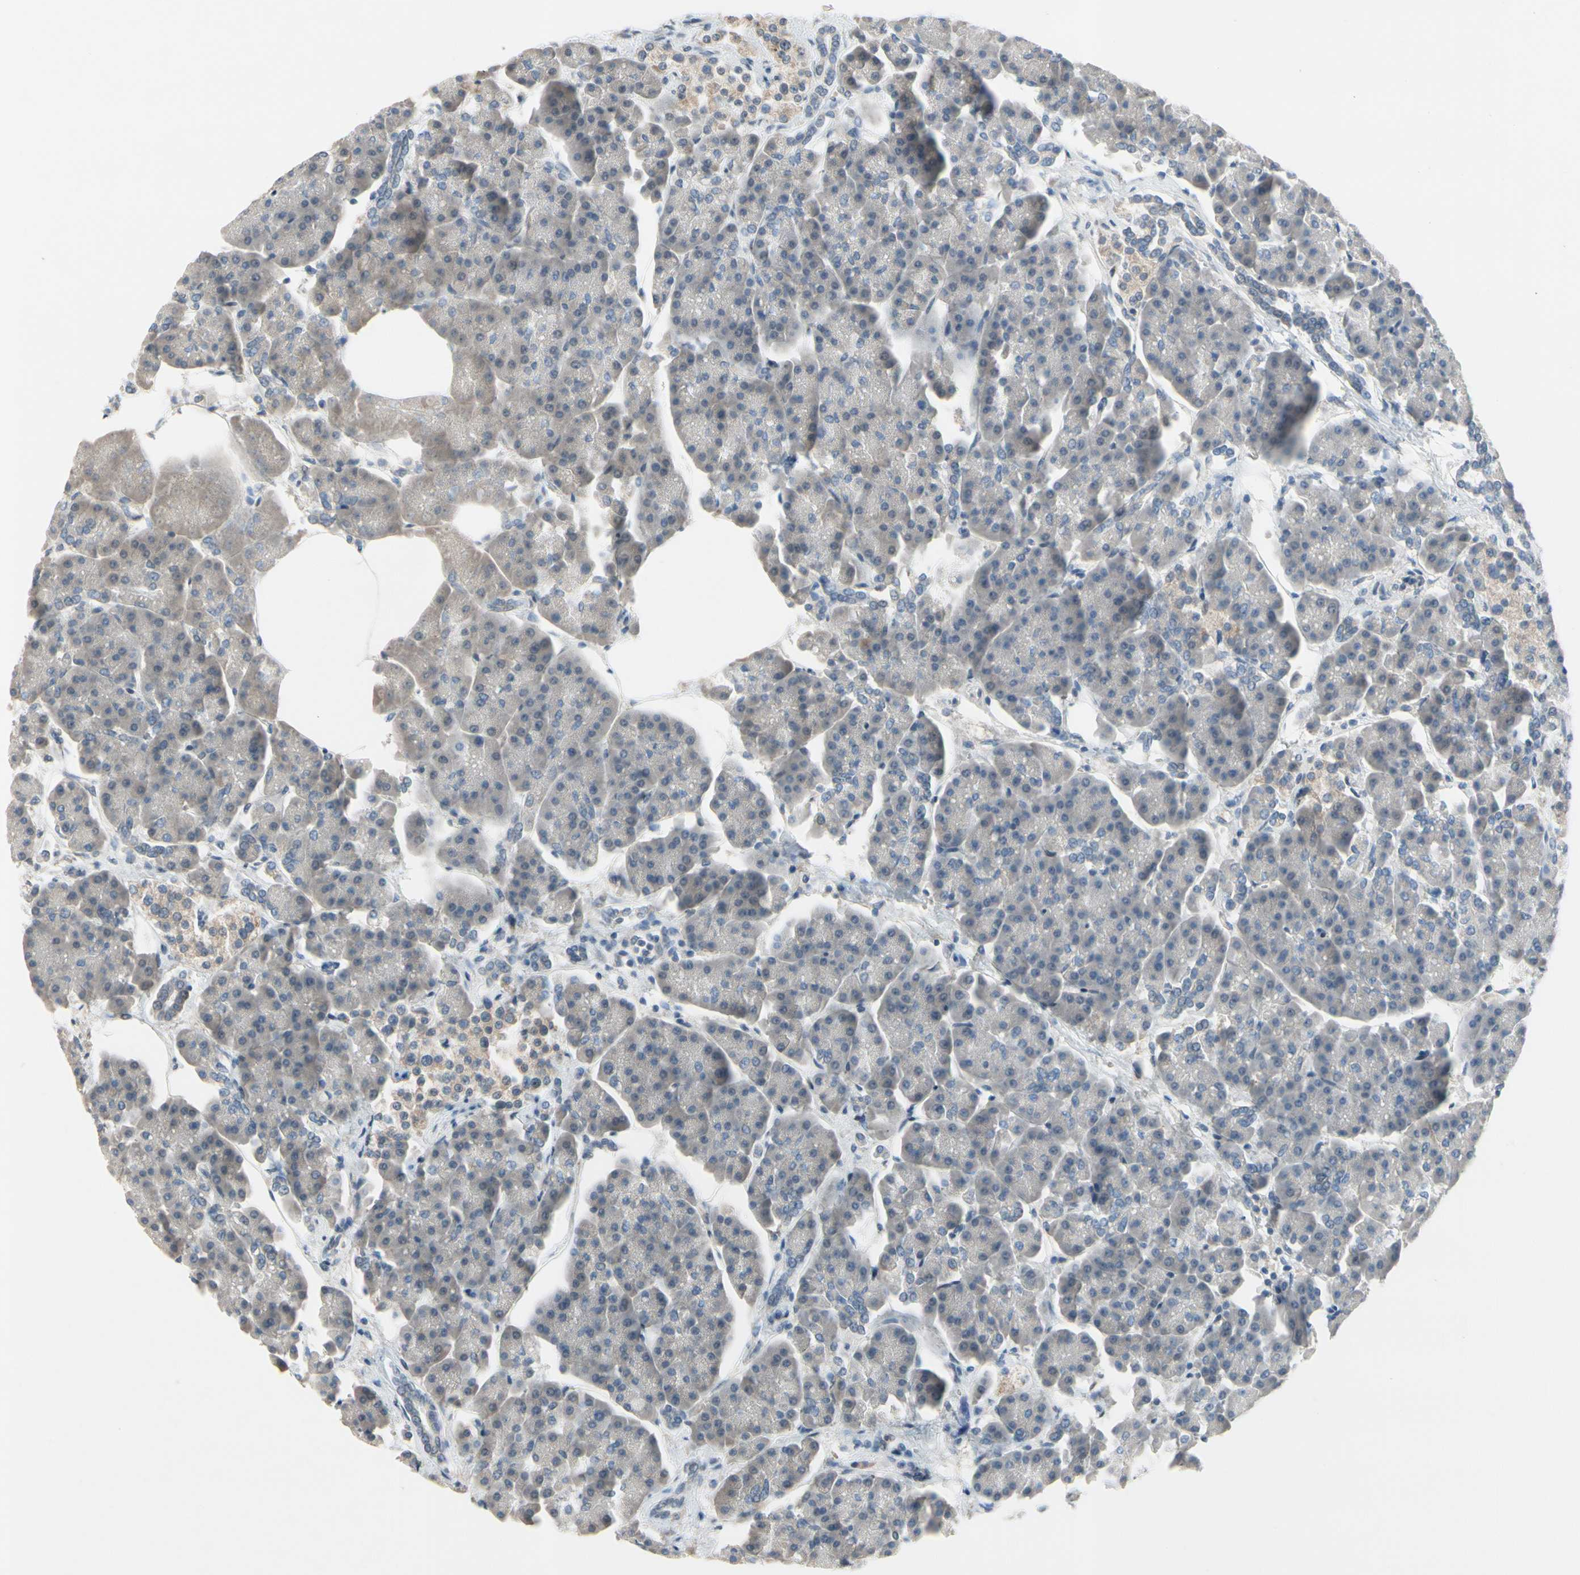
{"staining": {"intensity": "weak", "quantity": "<25%", "location": "cytoplasmic/membranous"}, "tissue": "pancreas", "cell_type": "Exocrine glandular cells", "image_type": "normal", "snomed": [{"axis": "morphology", "description": "Normal tissue, NOS"}, {"axis": "topography", "description": "Pancreas"}], "caption": "Immunohistochemistry (IHC) micrograph of benign pancreas stained for a protein (brown), which demonstrates no staining in exocrine glandular cells.", "gene": "PIP5K1B", "patient": {"sex": "female", "age": 70}}